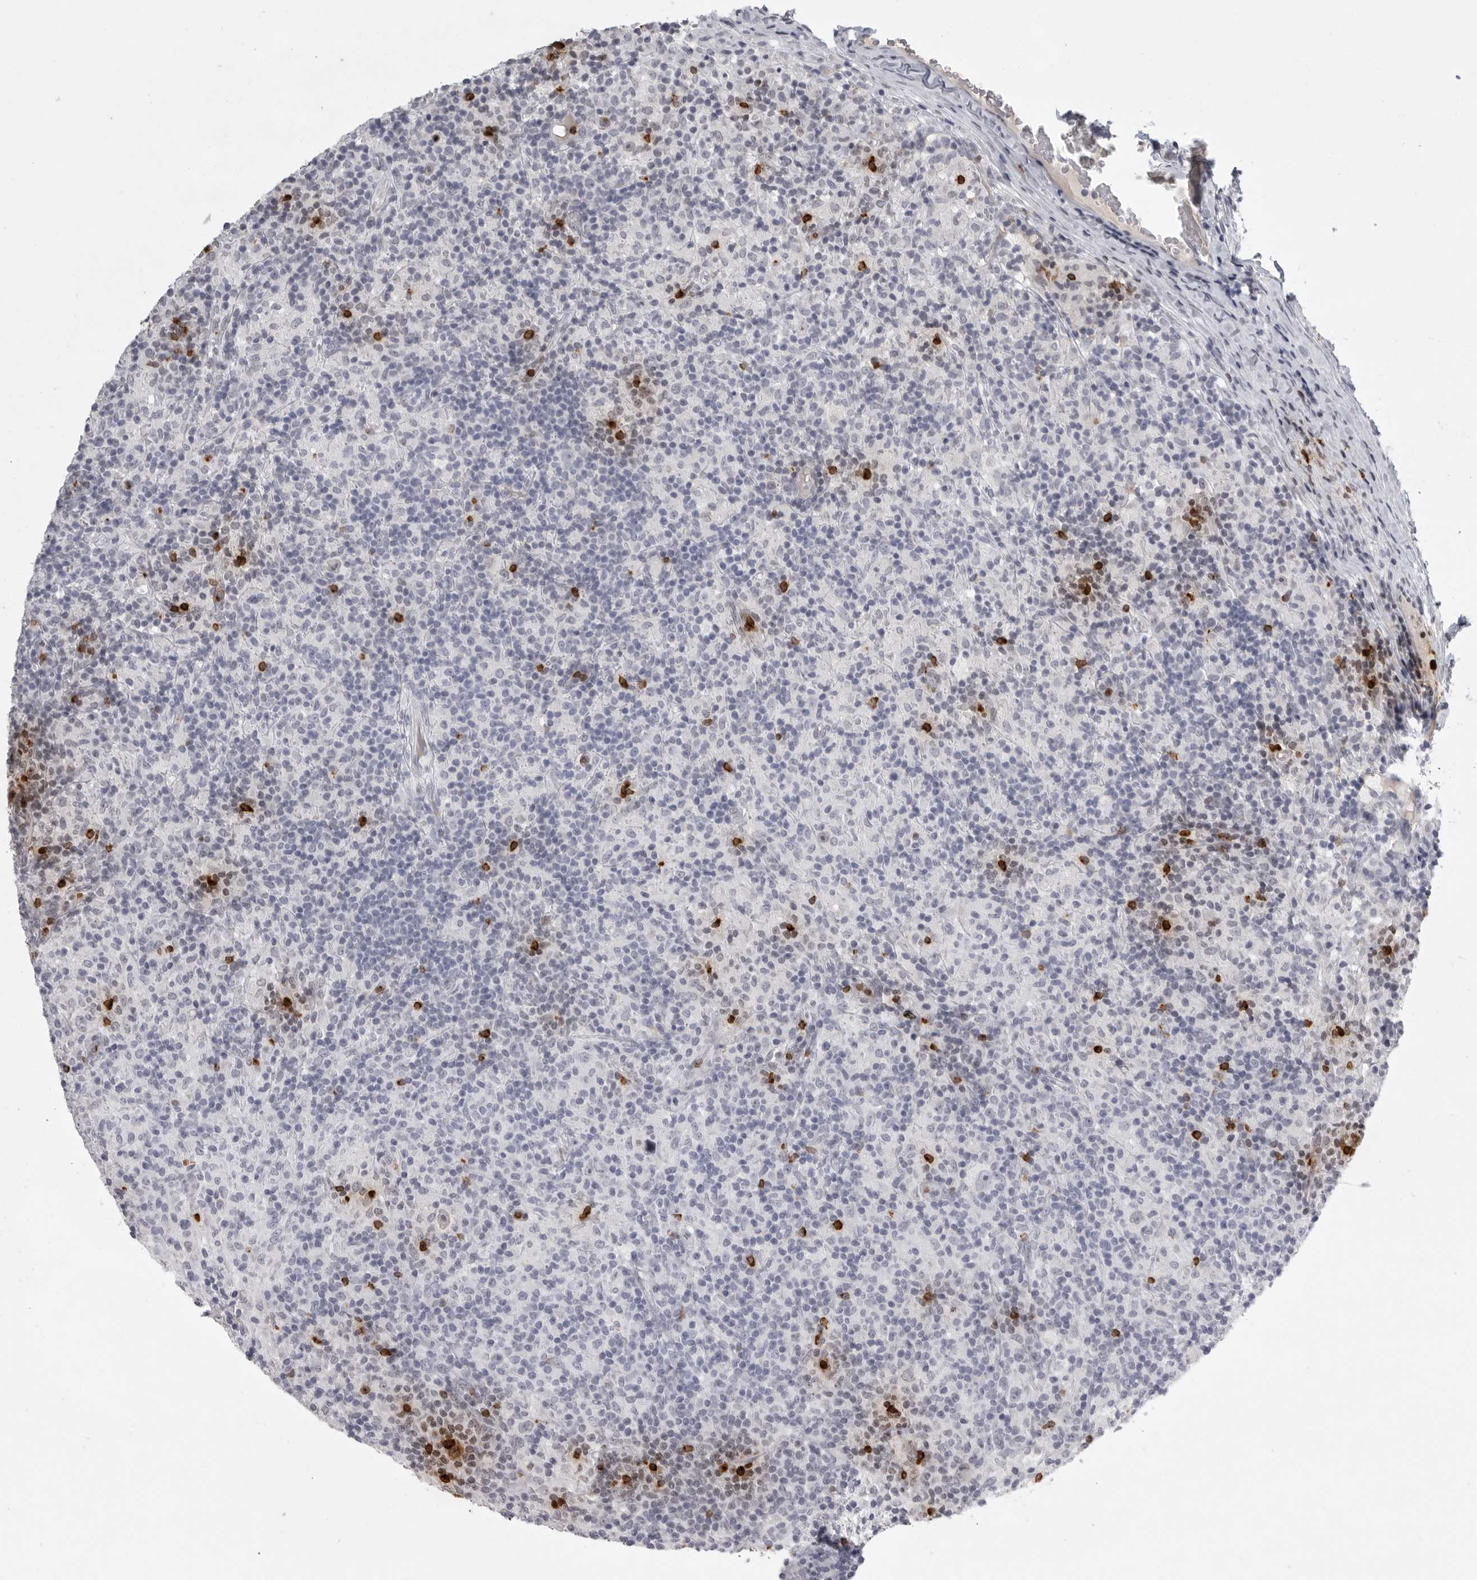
{"staining": {"intensity": "negative", "quantity": "none", "location": "none"}, "tissue": "lymphoma", "cell_type": "Tumor cells", "image_type": "cancer", "snomed": [{"axis": "morphology", "description": "Hodgkin's disease, NOS"}, {"axis": "topography", "description": "Lymph node"}], "caption": "The image shows no staining of tumor cells in lymphoma. (DAB (3,3'-diaminobenzidine) immunohistochemistry visualized using brightfield microscopy, high magnification).", "gene": "GNLY", "patient": {"sex": "male", "age": 70}}